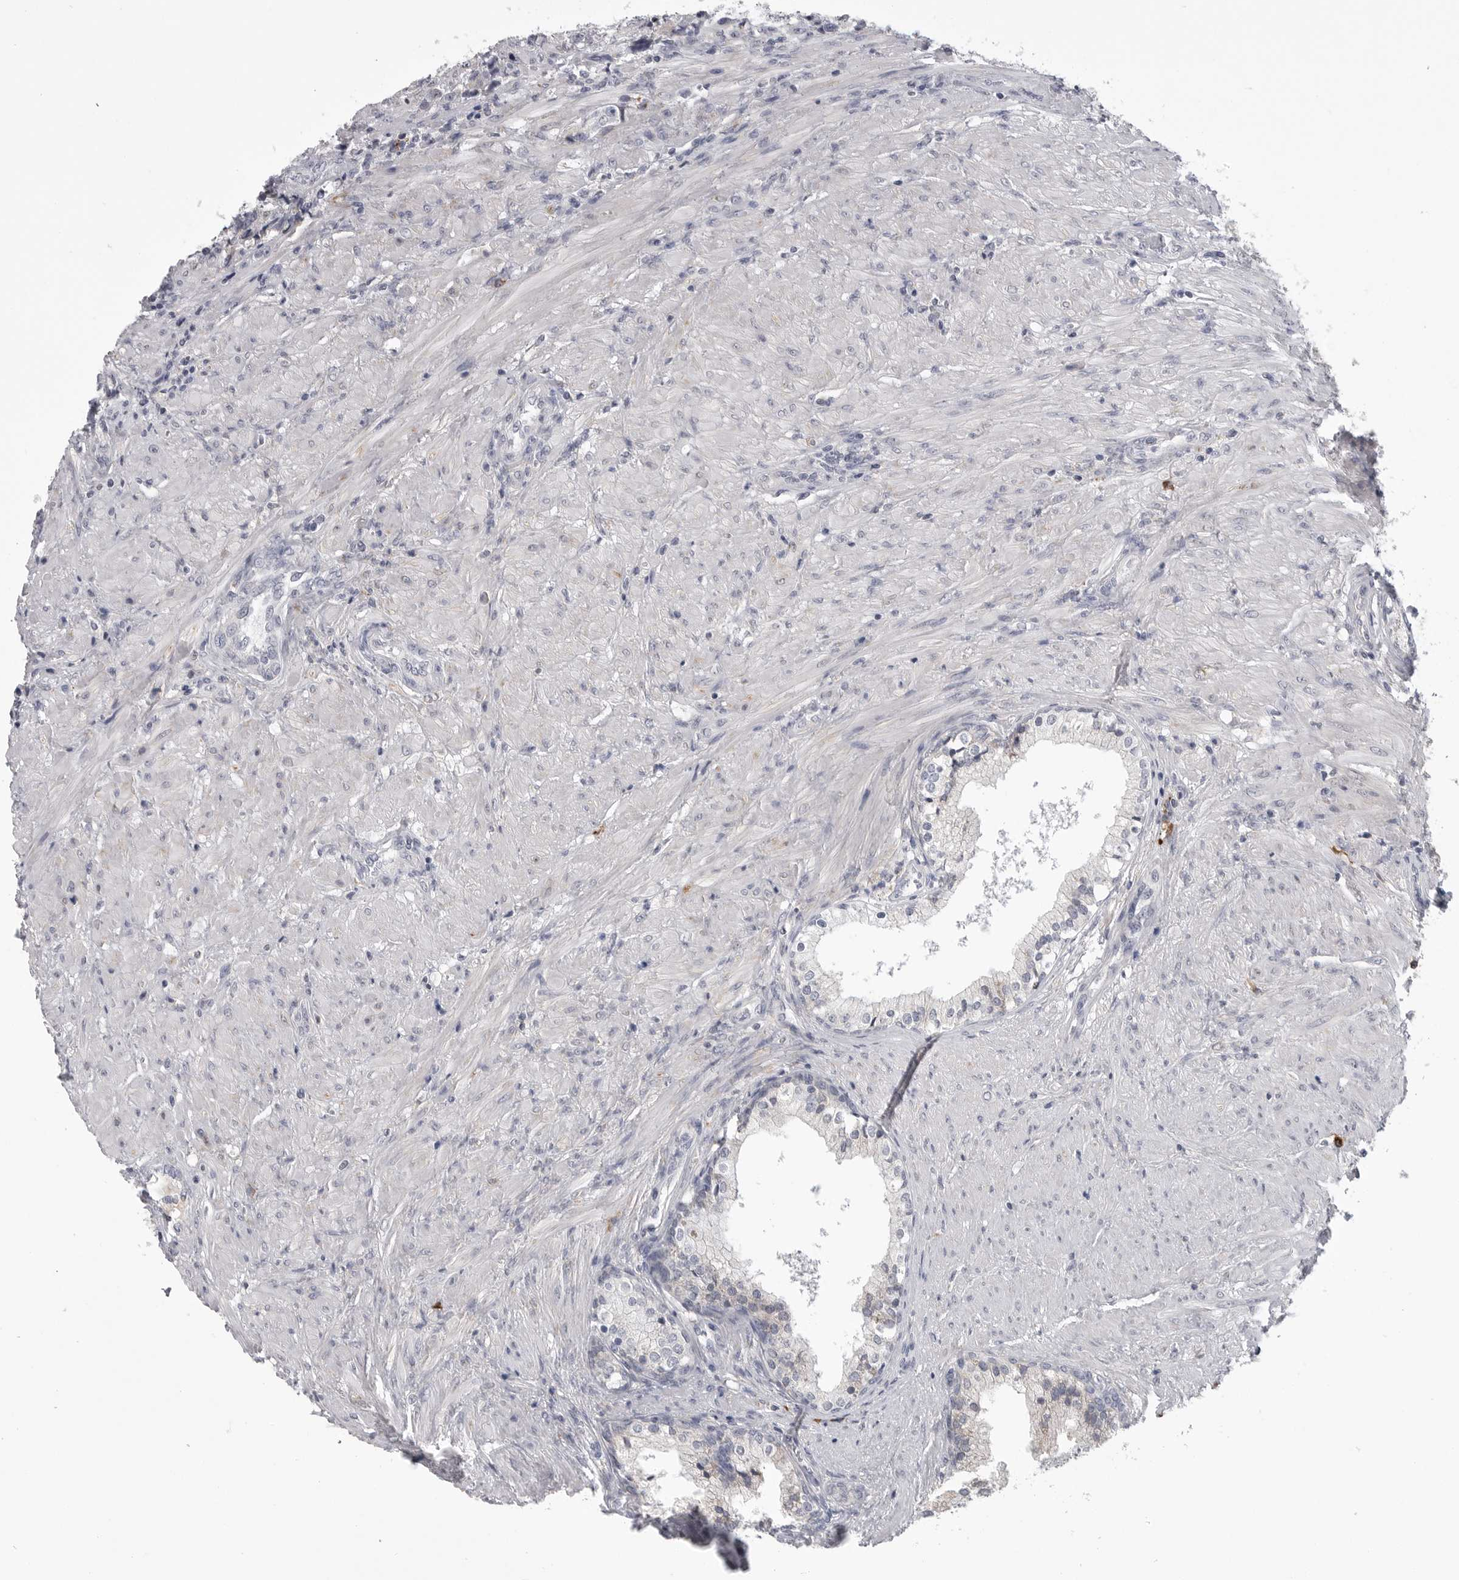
{"staining": {"intensity": "negative", "quantity": "none", "location": "none"}, "tissue": "prostate cancer", "cell_type": "Tumor cells", "image_type": "cancer", "snomed": [{"axis": "morphology", "description": "Adenocarcinoma, High grade"}, {"axis": "topography", "description": "Prostate"}], "caption": "This is an immunohistochemistry image of human prostate high-grade adenocarcinoma. There is no expression in tumor cells.", "gene": "FKBP2", "patient": {"sex": "male", "age": 60}}